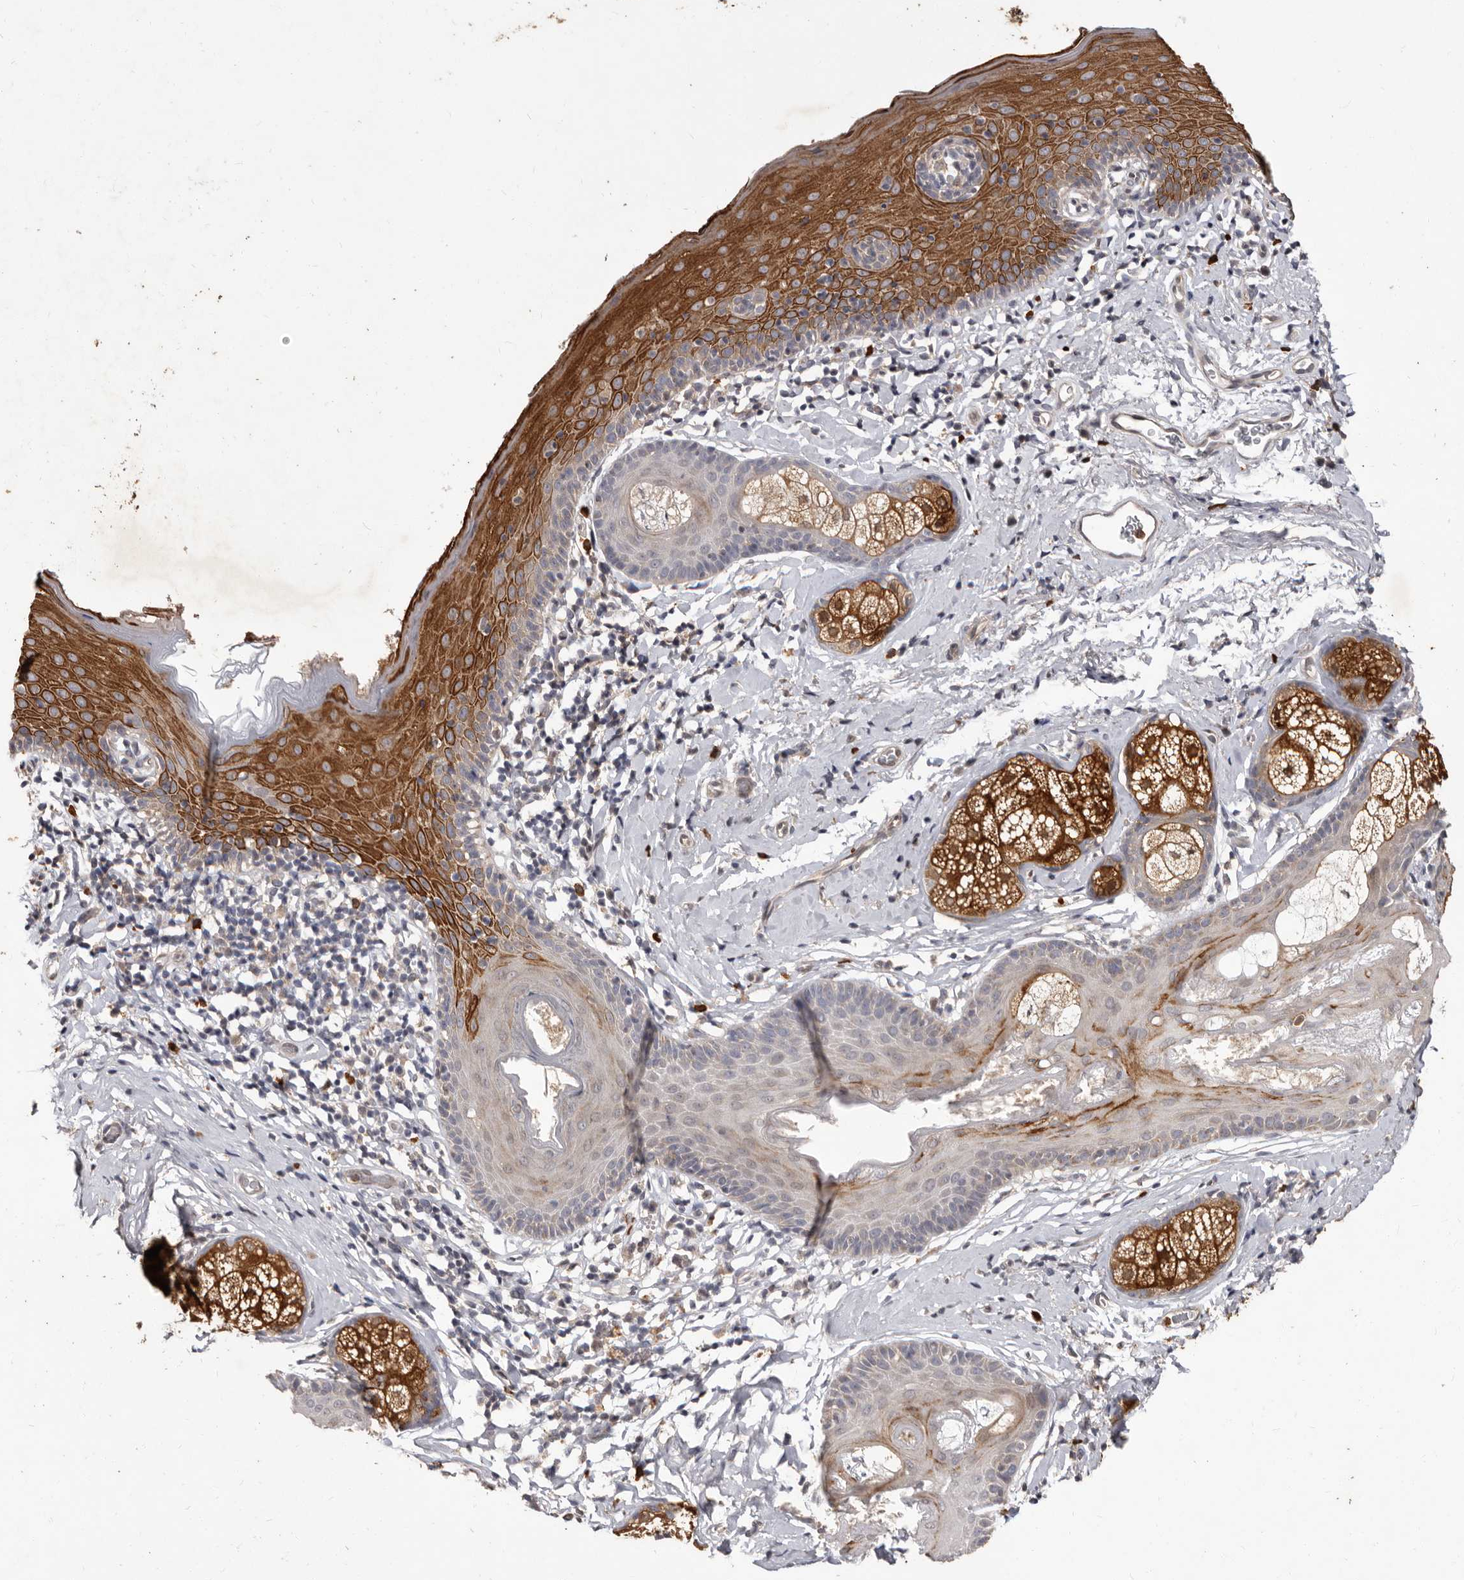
{"staining": {"intensity": "strong", "quantity": "25%-75%", "location": "cytoplasmic/membranous"}, "tissue": "skin", "cell_type": "Epidermal cells", "image_type": "normal", "snomed": [{"axis": "morphology", "description": "Normal tissue, NOS"}, {"axis": "topography", "description": "Vulva"}], "caption": "Benign skin was stained to show a protein in brown. There is high levels of strong cytoplasmic/membranous staining in about 25%-75% of epidermal cells.", "gene": "ACLY", "patient": {"sex": "female", "age": 66}}